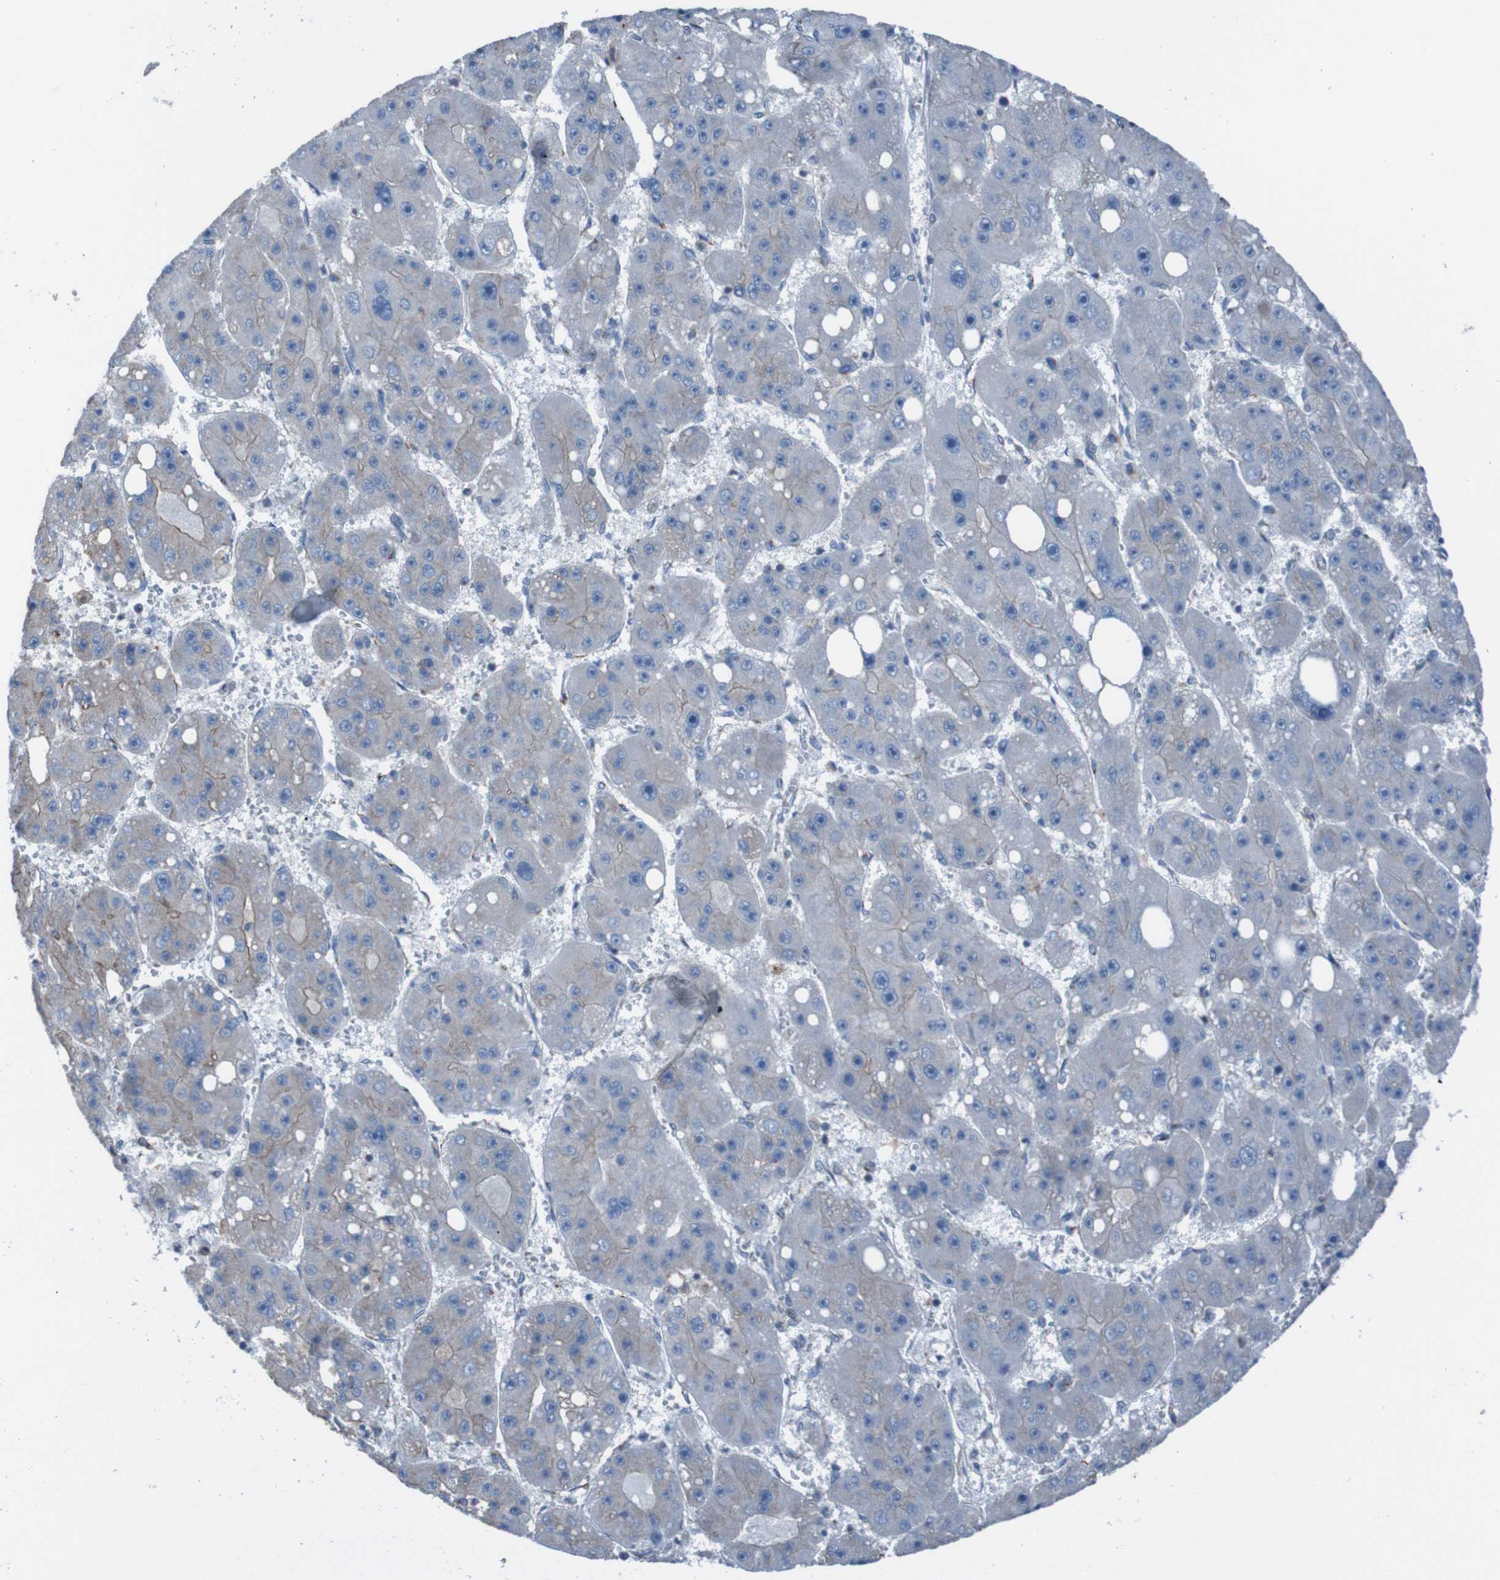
{"staining": {"intensity": "weak", "quantity": "25%-75%", "location": "cytoplasmic/membranous"}, "tissue": "liver cancer", "cell_type": "Tumor cells", "image_type": "cancer", "snomed": [{"axis": "morphology", "description": "Carcinoma, Hepatocellular, NOS"}, {"axis": "topography", "description": "Liver"}], "caption": "Tumor cells exhibit weak cytoplasmic/membranous expression in about 25%-75% of cells in liver hepatocellular carcinoma. The protein of interest is stained brown, and the nuclei are stained in blue (DAB IHC with brightfield microscopy, high magnification).", "gene": "MINAR1", "patient": {"sex": "female", "age": 61}}